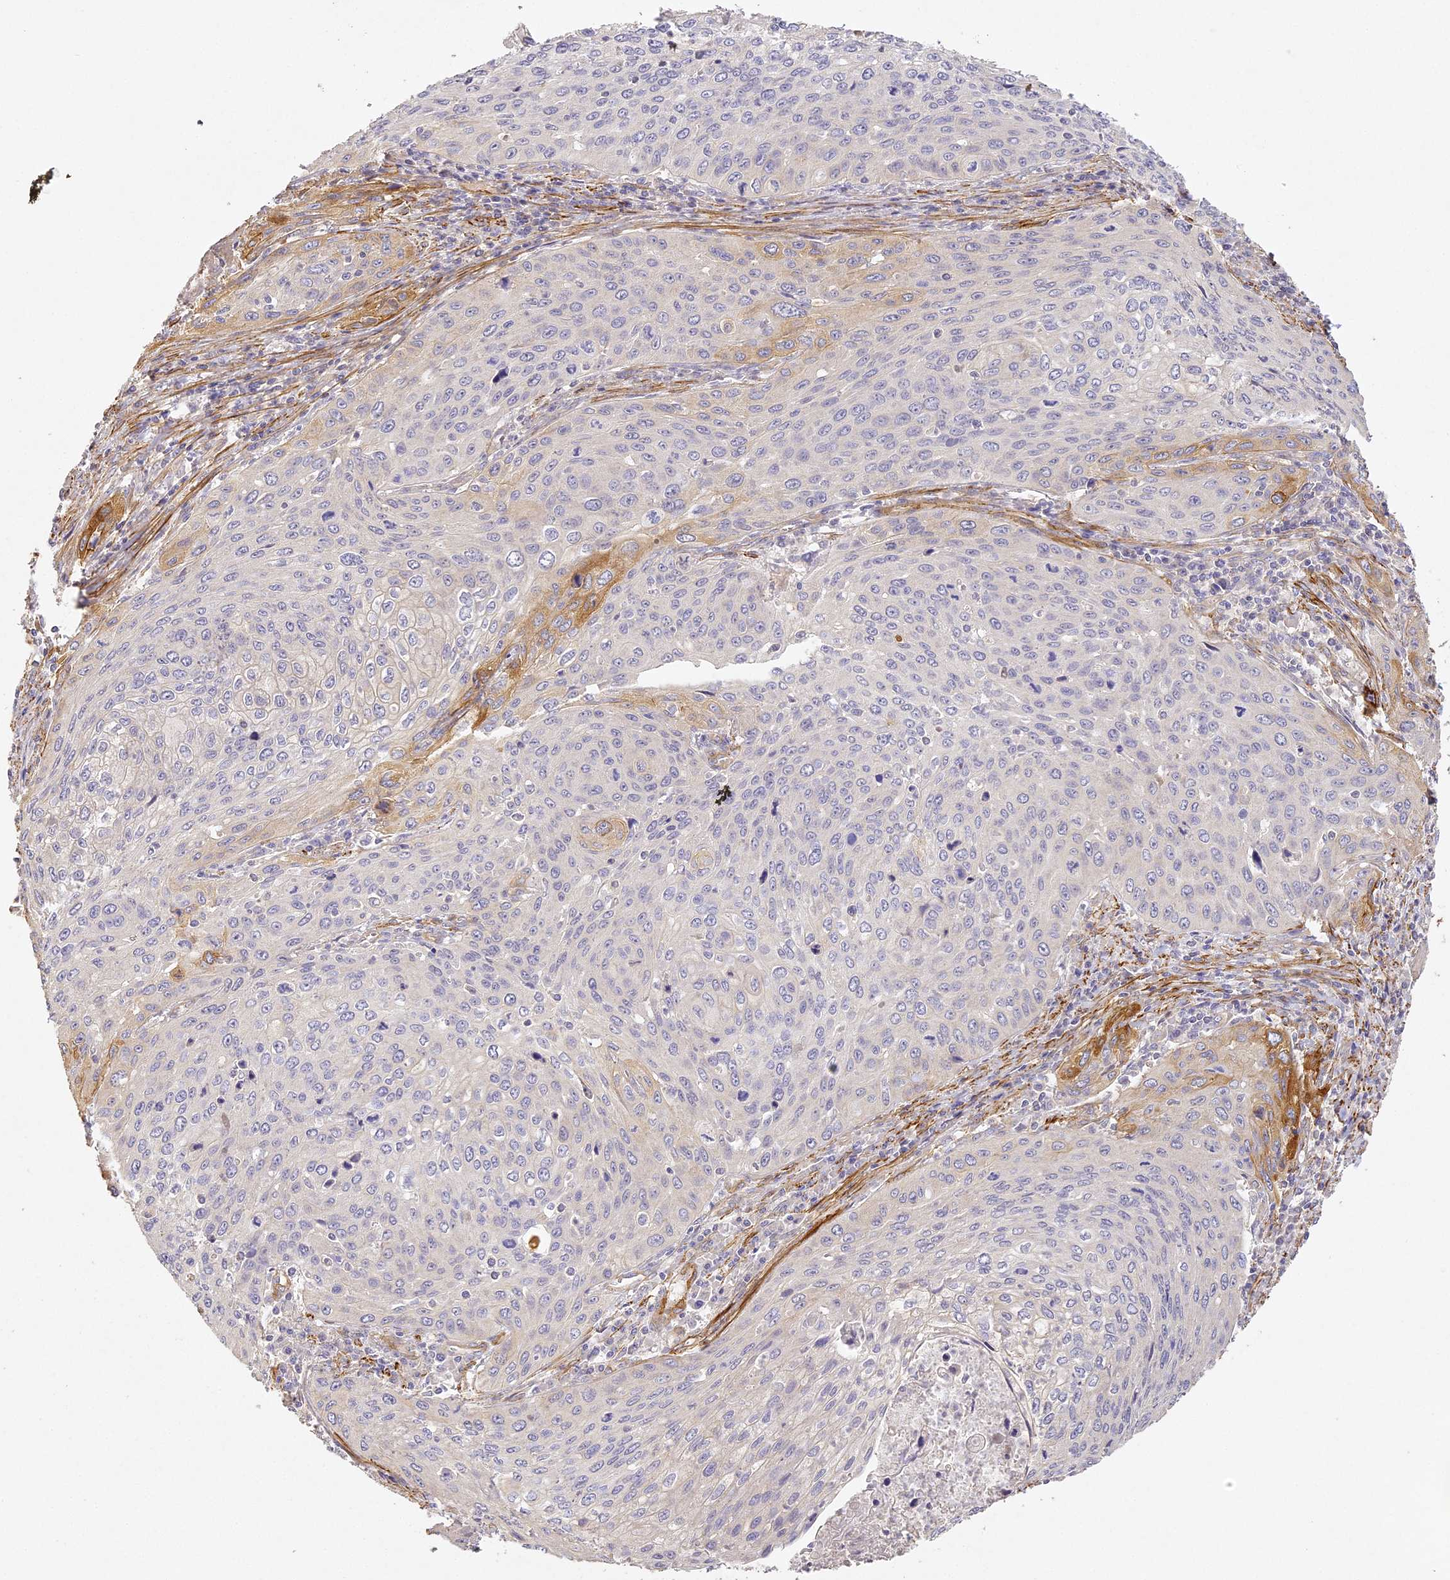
{"staining": {"intensity": "moderate", "quantity": "<25%", "location": "cytoplasmic/membranous"}, "tissue": "cervical cancer", "cell_type": "Tumor cells", "image_type": "cancer", "snomed": [{"axis": "morphology", "description": "Squamous cell carcinoma, NOS"}, {"axis": "topography", "description": "Cervix"}], "caption": "IHC of cervical cancer reveals low levels of moderate cytoplasmic/membranous positivity in approximately <25% of tumor cells. The staining was performed using DAB to visualize the protein expression in brown, while the nuclei were stained in blue with hematoxylin (Magnification: 20x).", "gene": "MED28", "patient": {"sex": "female", "age": 32}}